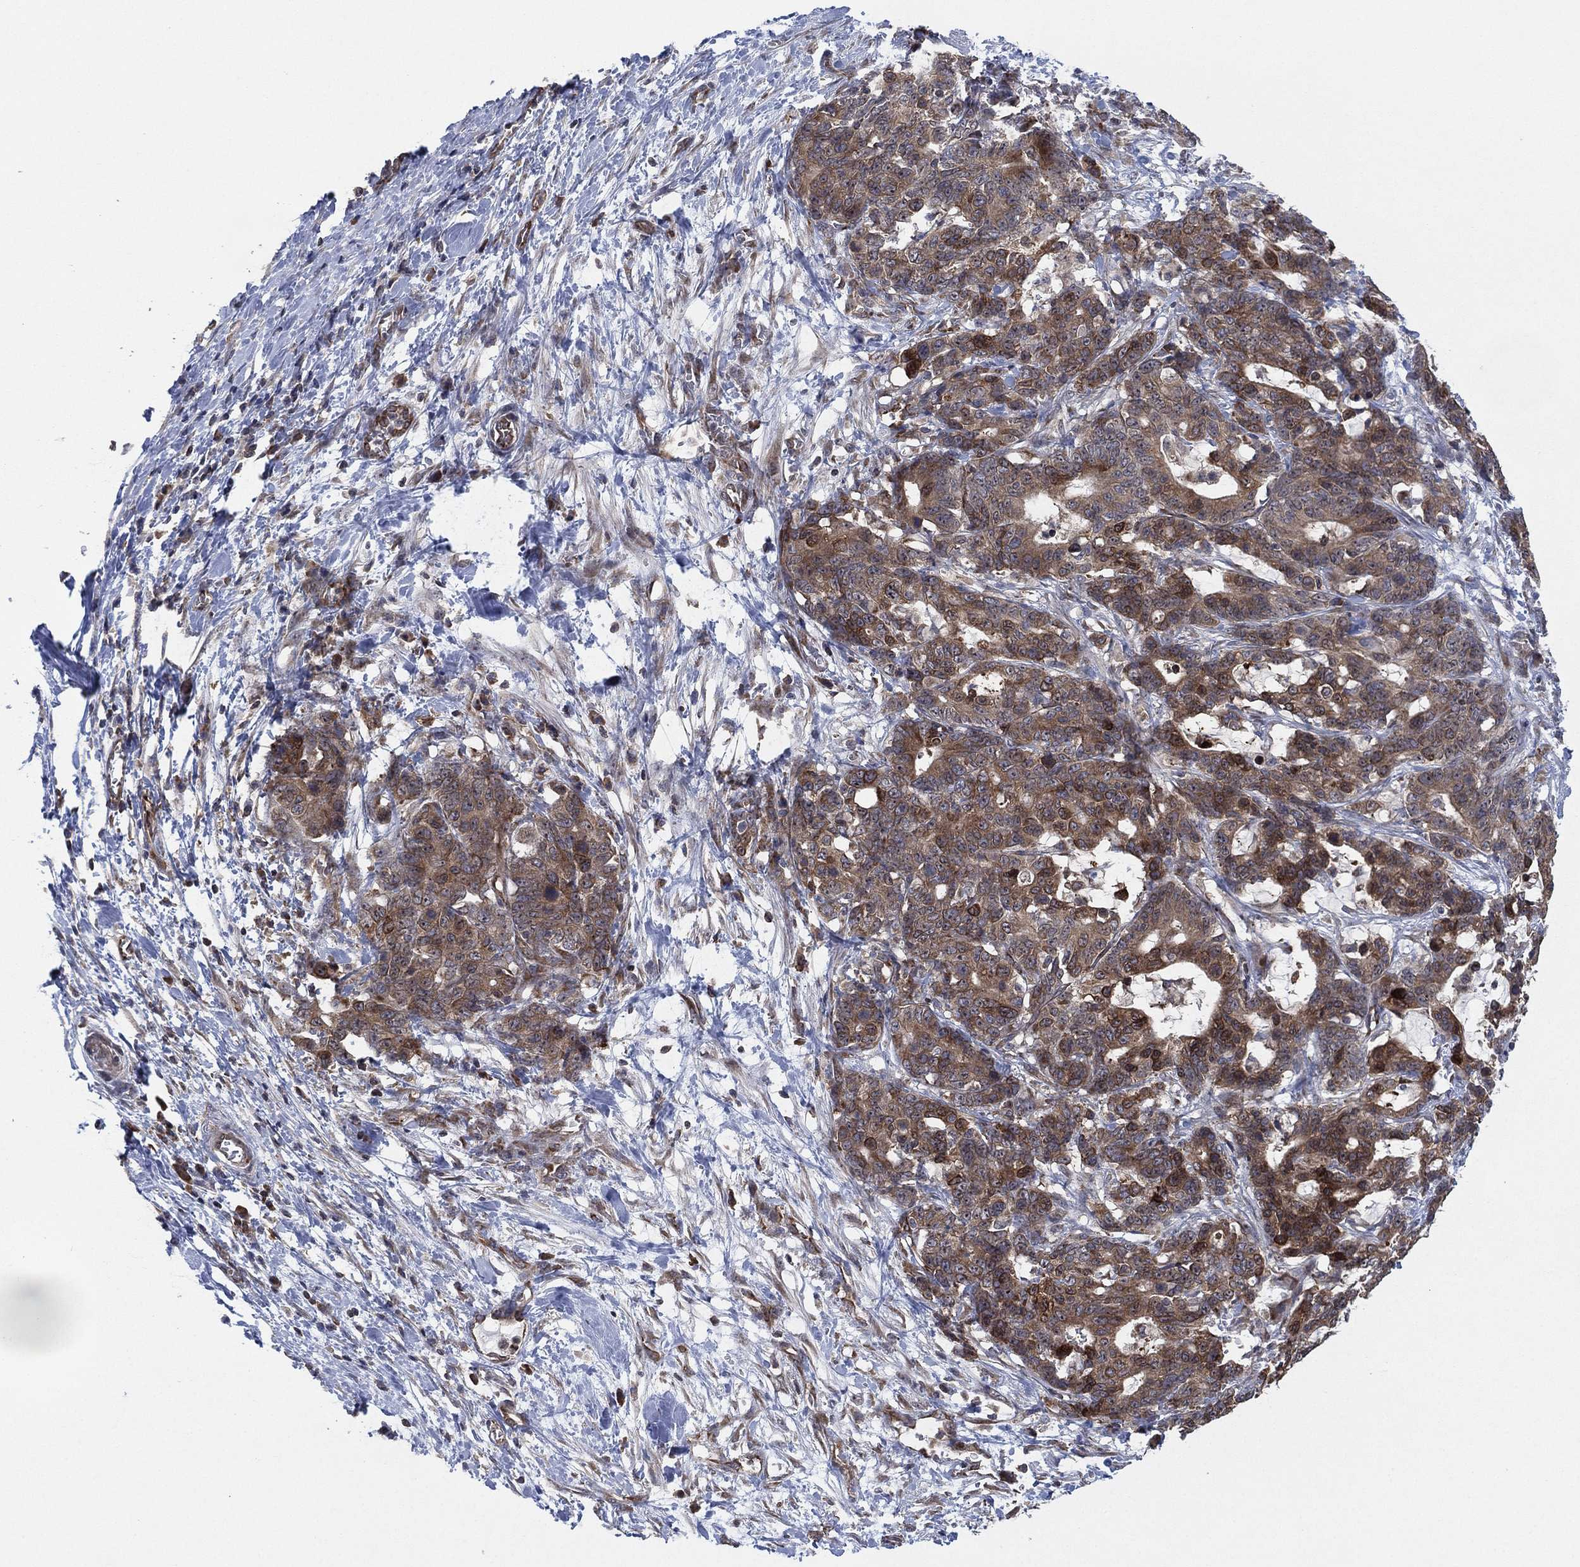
{"staining": {"intensity": "moderate", "quantity": ">75%", "location": "cytoplasmic/membranous"}, "tissue": "stomach cancer", "cell_type": "Tumor cells", "image_type": "cancer", "snomed": [{"axis": "morphology", "description": "Normal tissue, NOS"}, {"axis": "morphology", "description": "Adenocarcinoma, NOS"}, {"axis": "topography", "description": "Stomach"}], "caption": "Adenocarcinoma (stomach) stained with a protein marker shows moderate staining in tumor cells.", "gene": "TMCO1", "patient": {"sex": "female", "age": 64}}